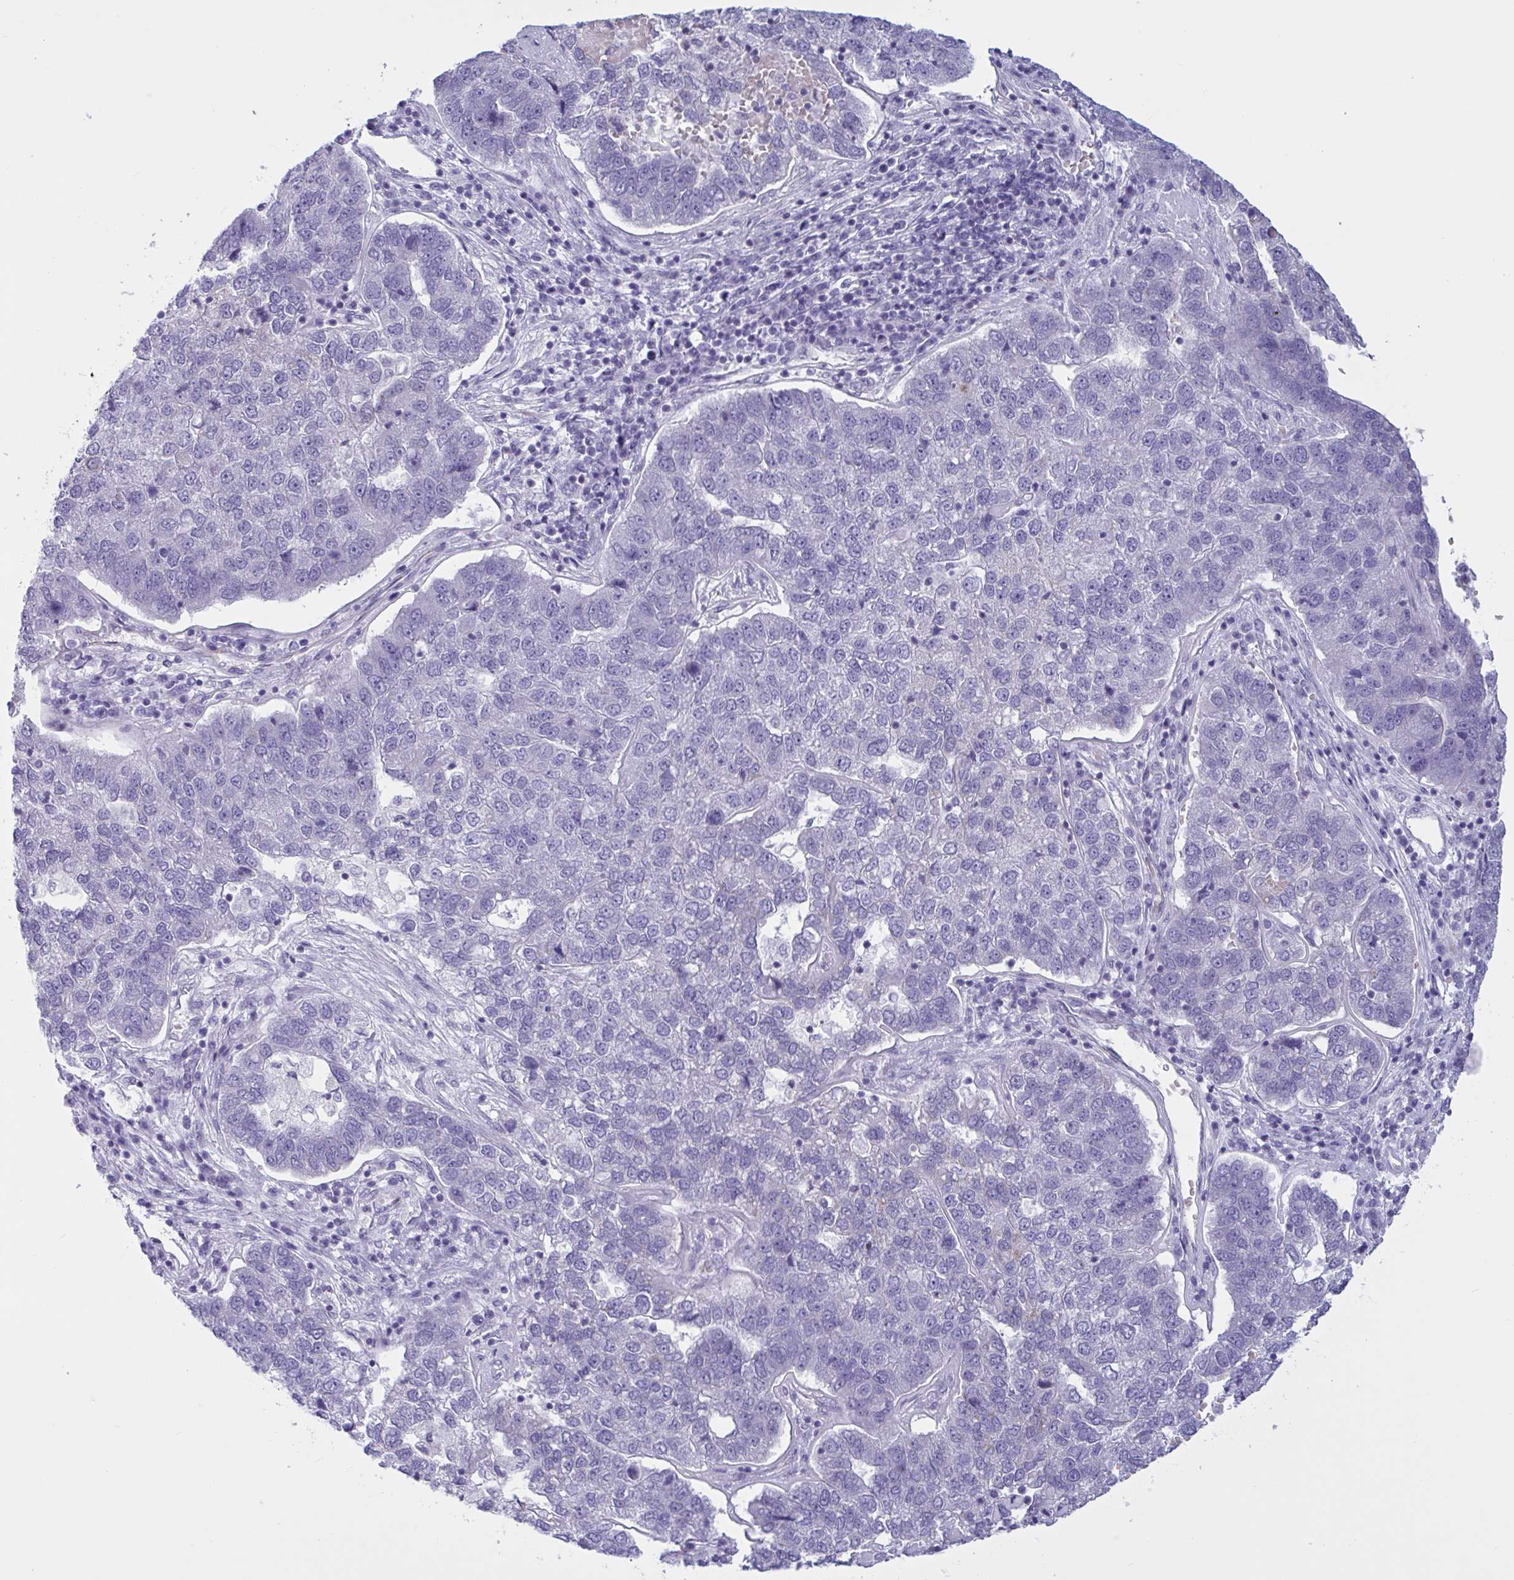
{"staining": {"intensity": "negative", "quantity": "none", "location": "none"}, "tissue": "pancreatic cancer", "cell_type": "Tumor cells", "image_type": "cancer", "snomed": [{"axis": "morphology", "description": "Adenocarcinoma, NOS"}, {"axis": "topography", "description": "Pancreas"}], "caption": "Pancreatic adenocarcinoma stained for a protein using immunohistochemistry shows no expression tumor cells.", "gene": "TANK", "patient": {"sex": "female", "age": 61}}